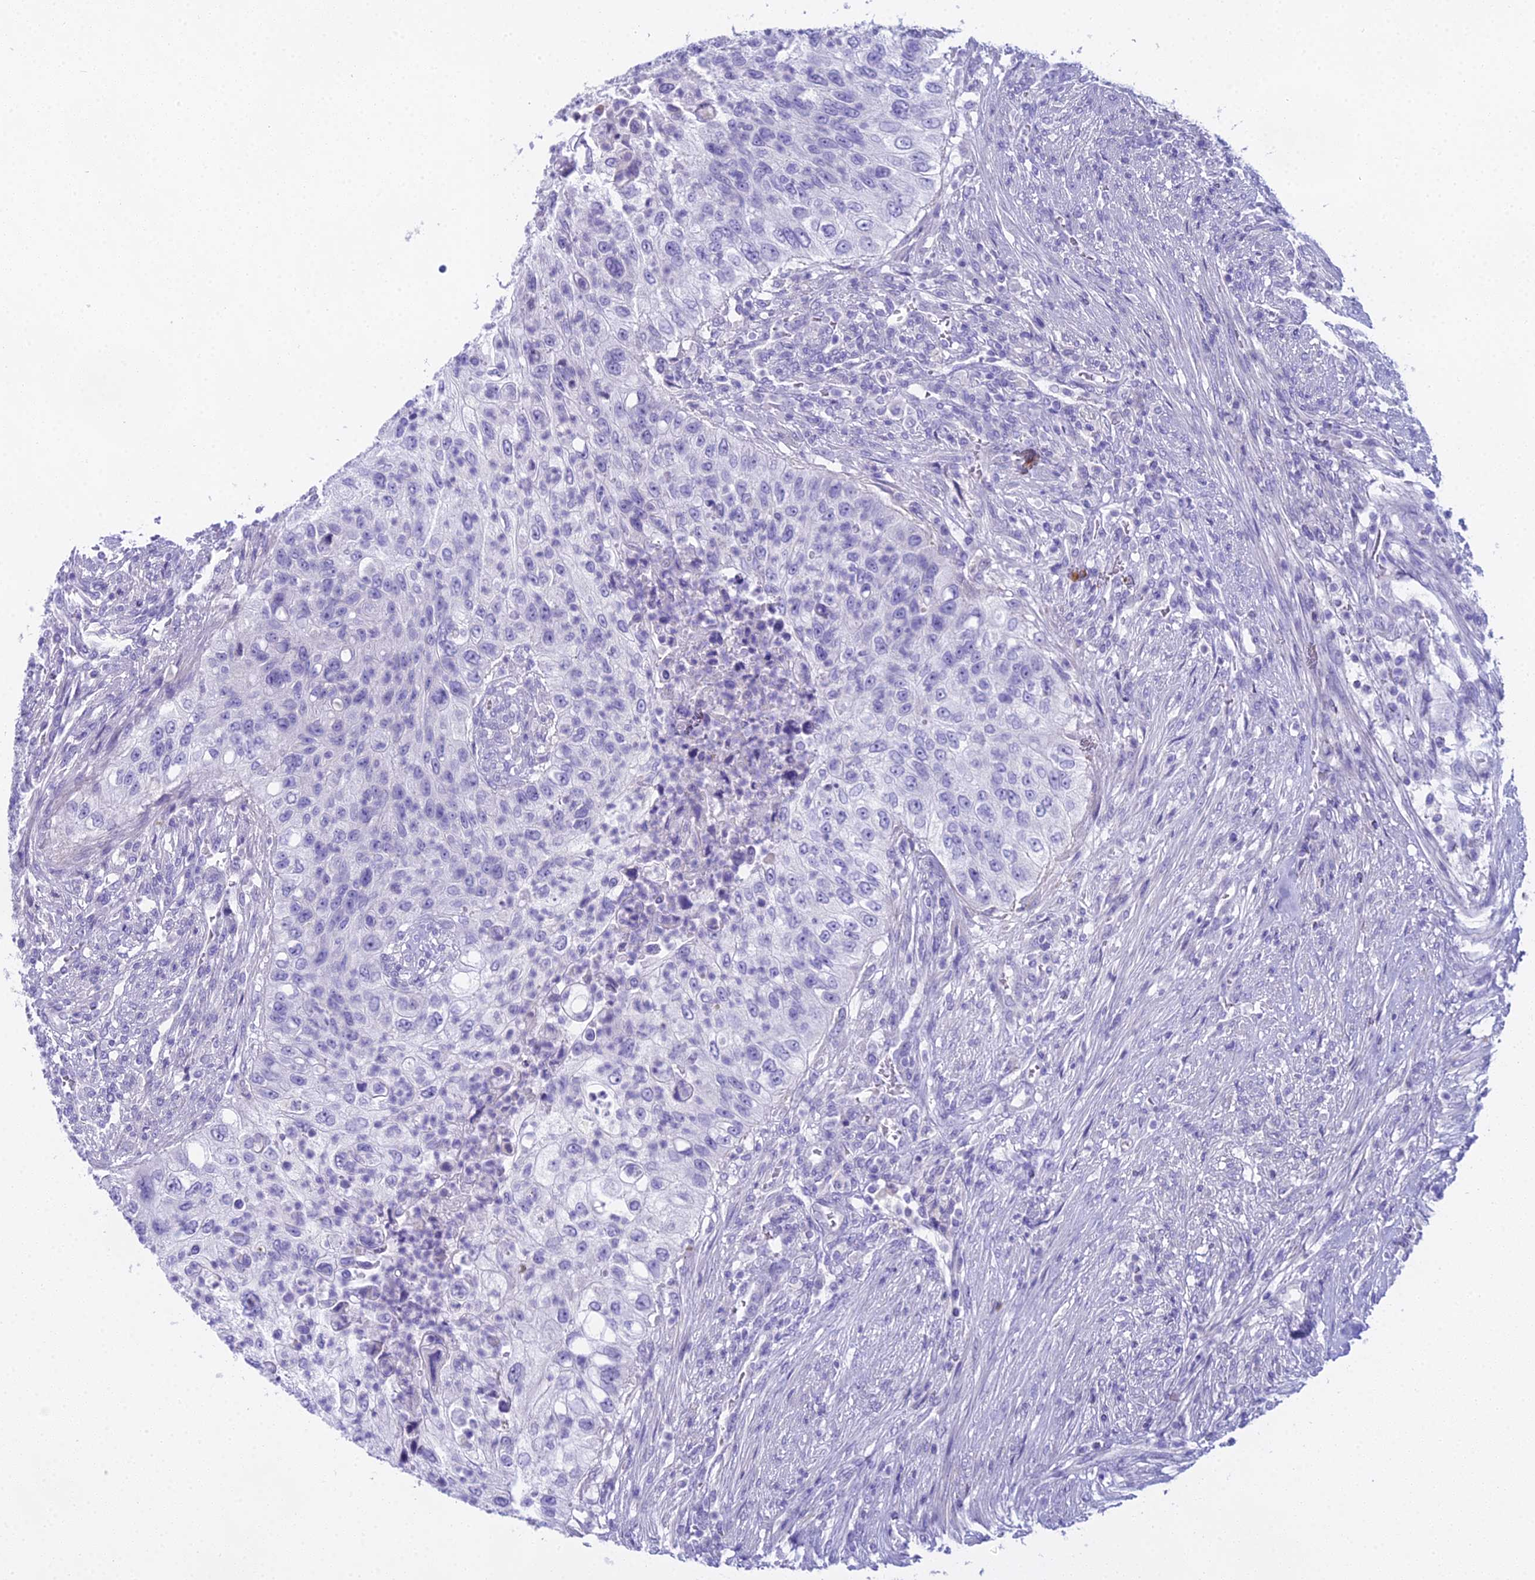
{"staining": {"intensity": "negative", "quantity": "none", "location": "none"}, "tissue": "urothelial cancer", "cell_type": "Tumor cells", "image_type": "cancer", "snomed": [{"axis": "morphology", "description": "Urothelial carcinoma, High grade"}, {"axis": "topography", "description": "Urinary bladder"}], "caption": "Immunohistochemistry (IHC) micrograph of urothelial carcinoma (high-grade) stained for a protein (brown), which shows no staining in tumor cells. (IHC, brightfield microscopy, high magnification).", "gene": "UNC80", "patient": {"sex": "female", "age": 60}}